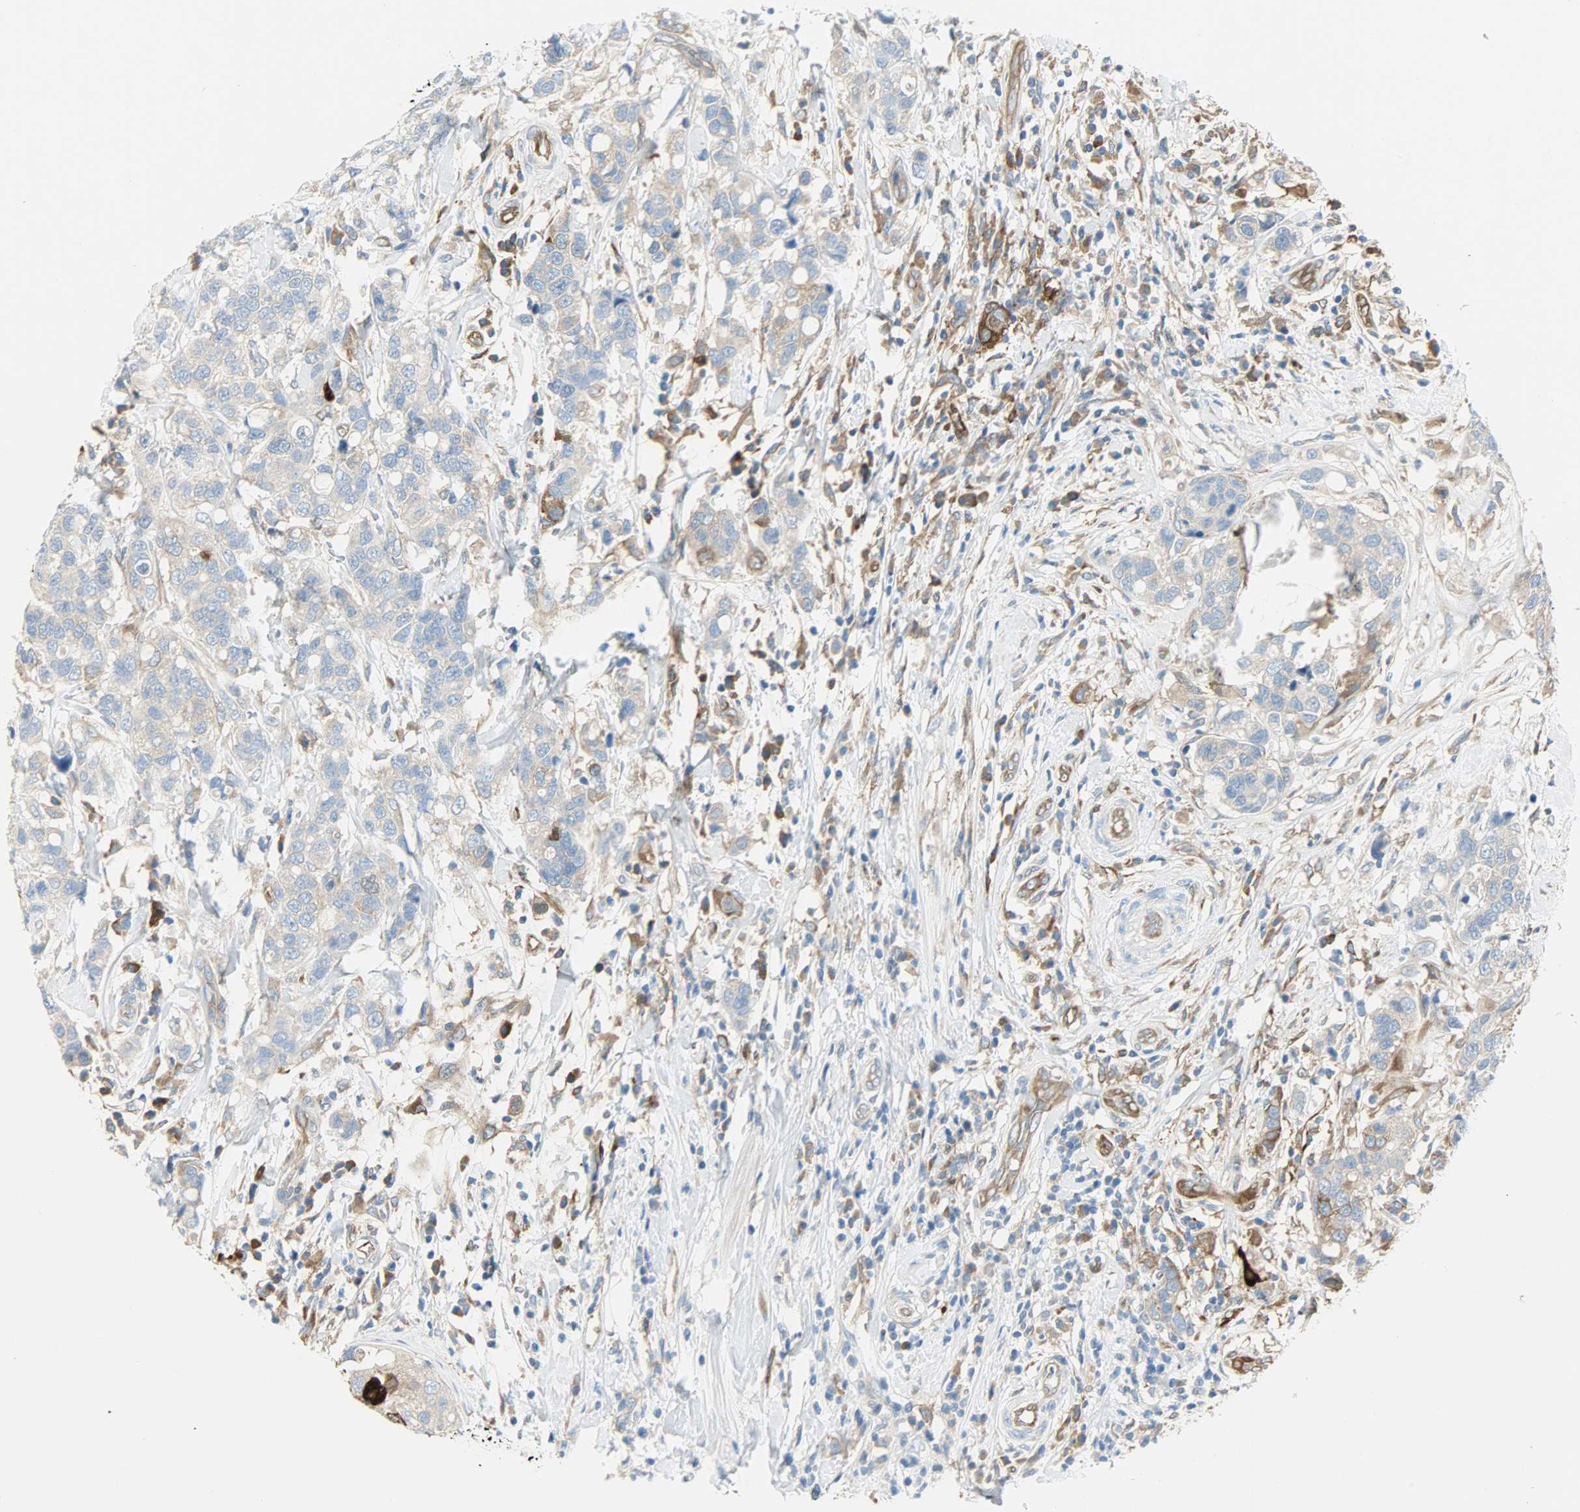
{"staining": {"intensity": "moderate", "quantity": ">75%", "location": "cytoplasmic/membranous"}, "tissue": "breast cancer", "cell_type": "Tumor cells", "image_type": "cancer", "snomed": [{"axis": "morphology", "description": "Duct carcinoma"}, {"axis": "topography", "description": "Breast"}], "caption": "A brown stain shows moderate cytoplasmic/membranous expression of a protein in human breast invasive ductal carcinoma tumor cells. (DAB IHC, brown staining for protein, blue staining for nuclei).", "gene": "WARS1", "patient": {"sex": "female", "age": 27}}